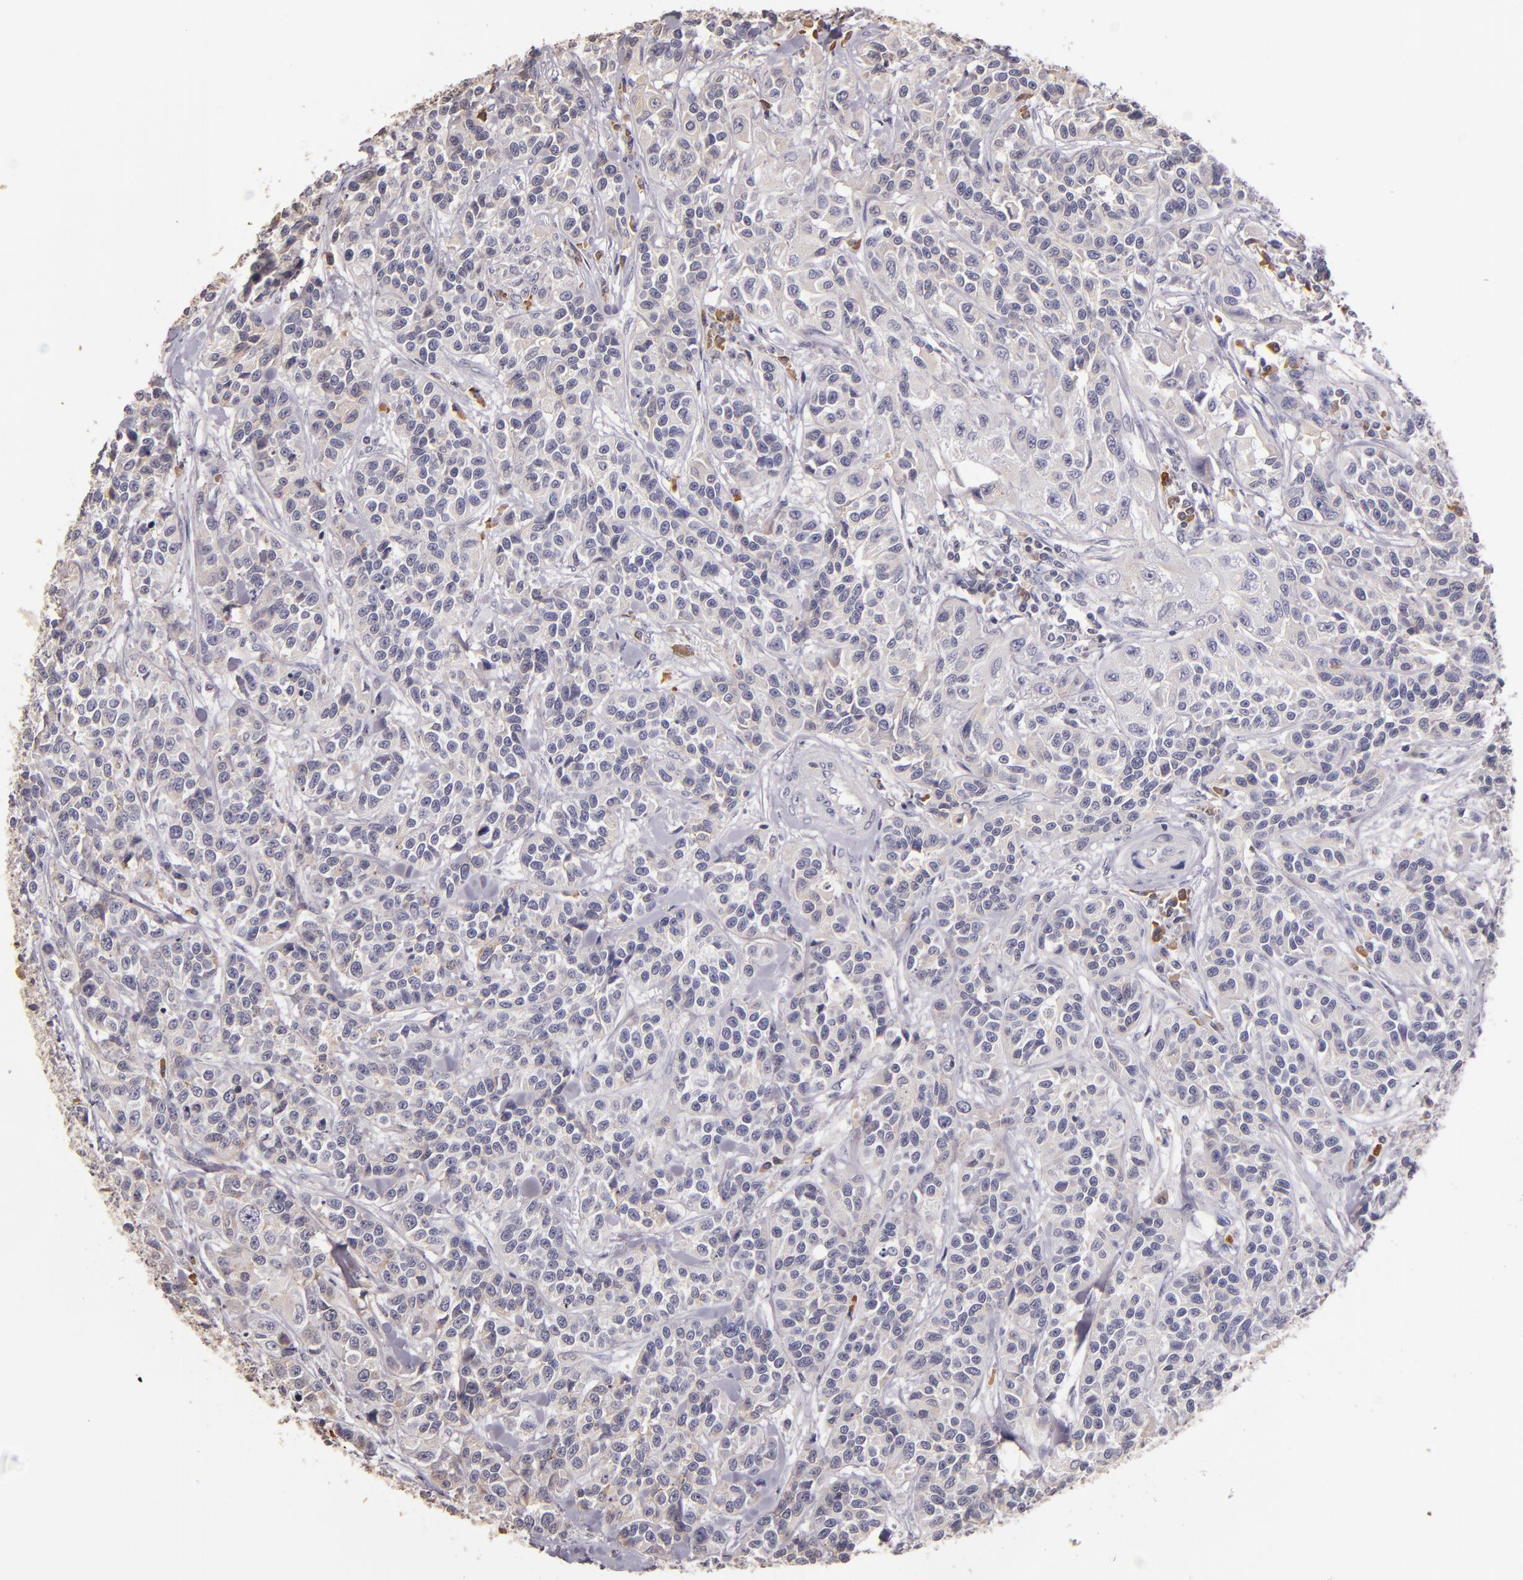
{"staining": {"intensity": "weak", "quantity": "<25%", "location": "cytoplasmic/membranous"}, "tissue": "urothelial cancer", "cell_type": "Tumor cells", "image_type": "cancer", "snomed": [{"axis": "morphology", "description": "Urothelial carcinoma, High grade"}, {"axis": "topography", "description": "Urinary bladder"}], "caption": "Photomicrograph shows no protein expression in tumor cells of urothelial cancer tissue. (DAB IHC, high magnification).", "gene": "ABL1", "patient": {"sex": "female", "age": 81}}